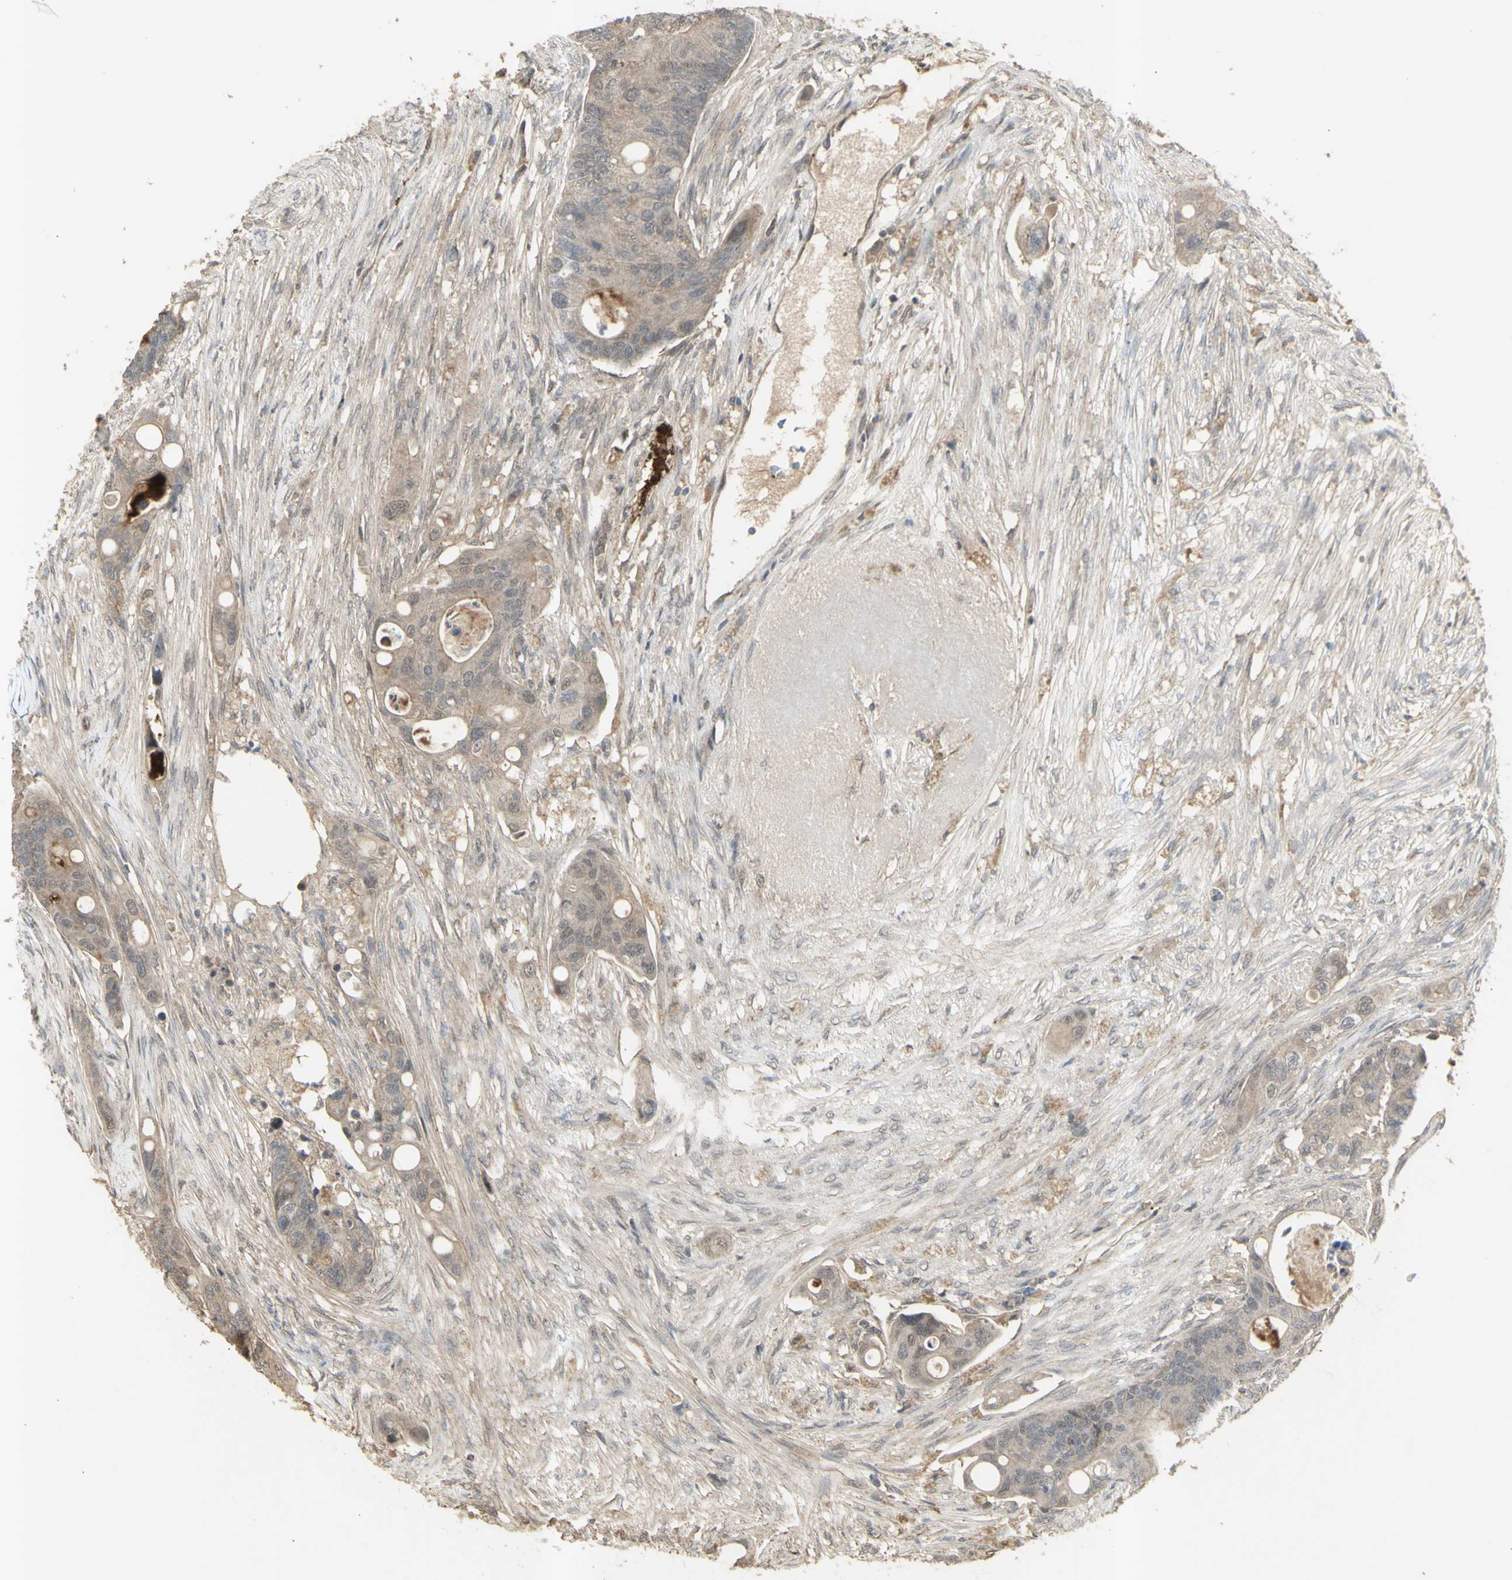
{"staining": {"intensity": "weak", "quantity": ">75%", "location": "cytoplasmic/membranous"}, "tissue": "colorectal cancer", "cell_type": "Tumor cells", "image_type": "cancer", "snomed": [{"axis": "morphology", "description": "Adenocarcinoma, NOS"}, {"axis": "topography", "description": "Colon"}], "caption": "IHC of human colorectal cancer (adenocarcinoma) demonstrates low levels of weak cytoplasmic/membranous expression in approximately >75% of tumor cells.", "gene": "ALOX12", "patient": {"sex": "female", "age": 57}}